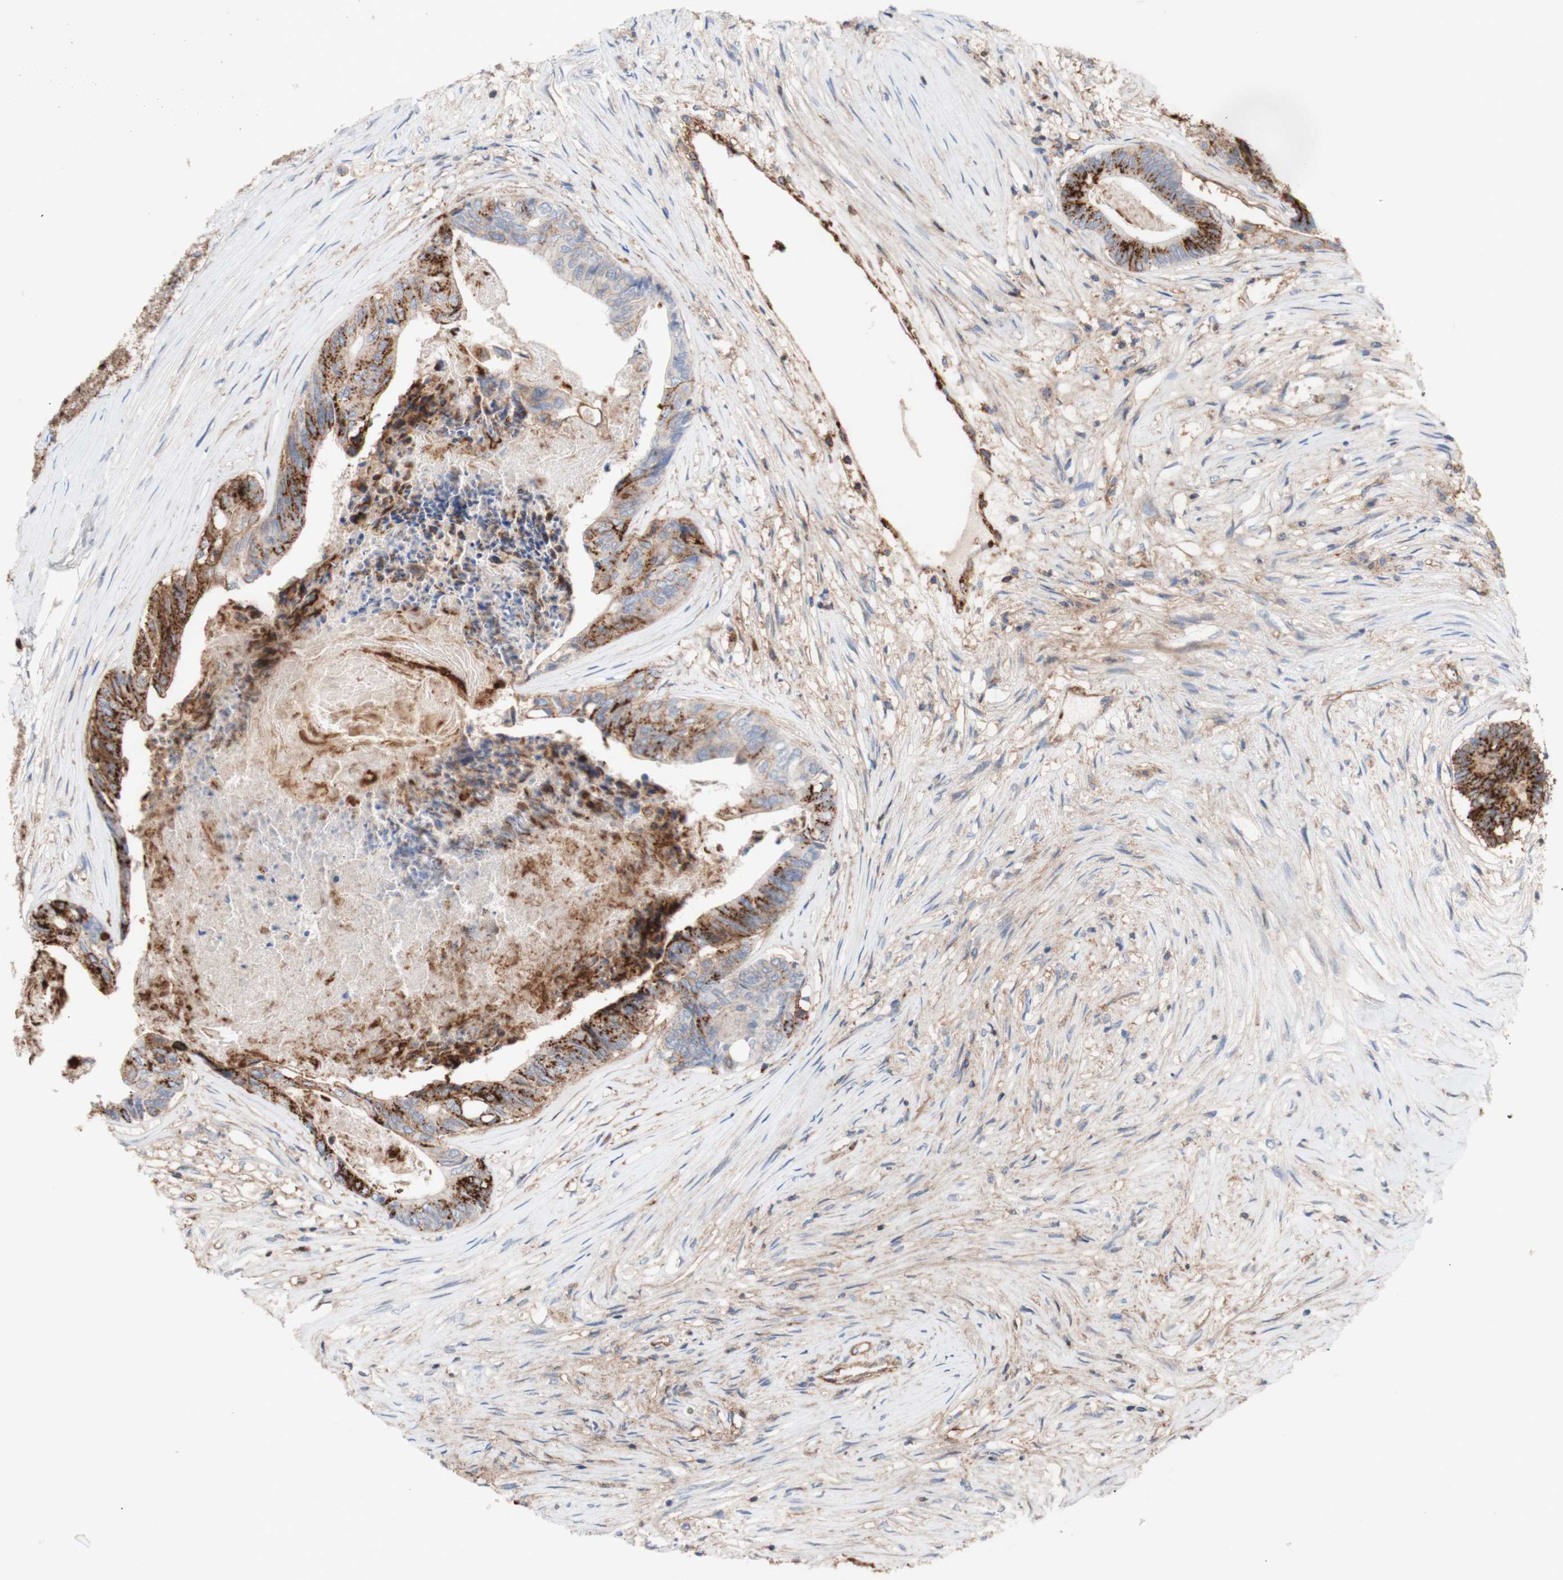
{"staining": {"intensity": "strong", "quantity": ">75%", "location": "cytoplasmic/membranous"}, "tissue": "colorectal cancer", "cell_type": "Tumor cells", "image_type": "cancer", "snomed": [{"axis": "morphology", "description": "Adenocarcinoma, NOS"}, {"axis": "topography", "description": "Rectum"}], "caption": "Brown immunohistochemical staining in human colorectal cancer (adenocarcinoma) demonstrates strong cytoplasmic/membranous expression in approximately >75% of tumor cells.", "gene": "ATP2A3", "patient": {"sex": "male", "age": 63}}